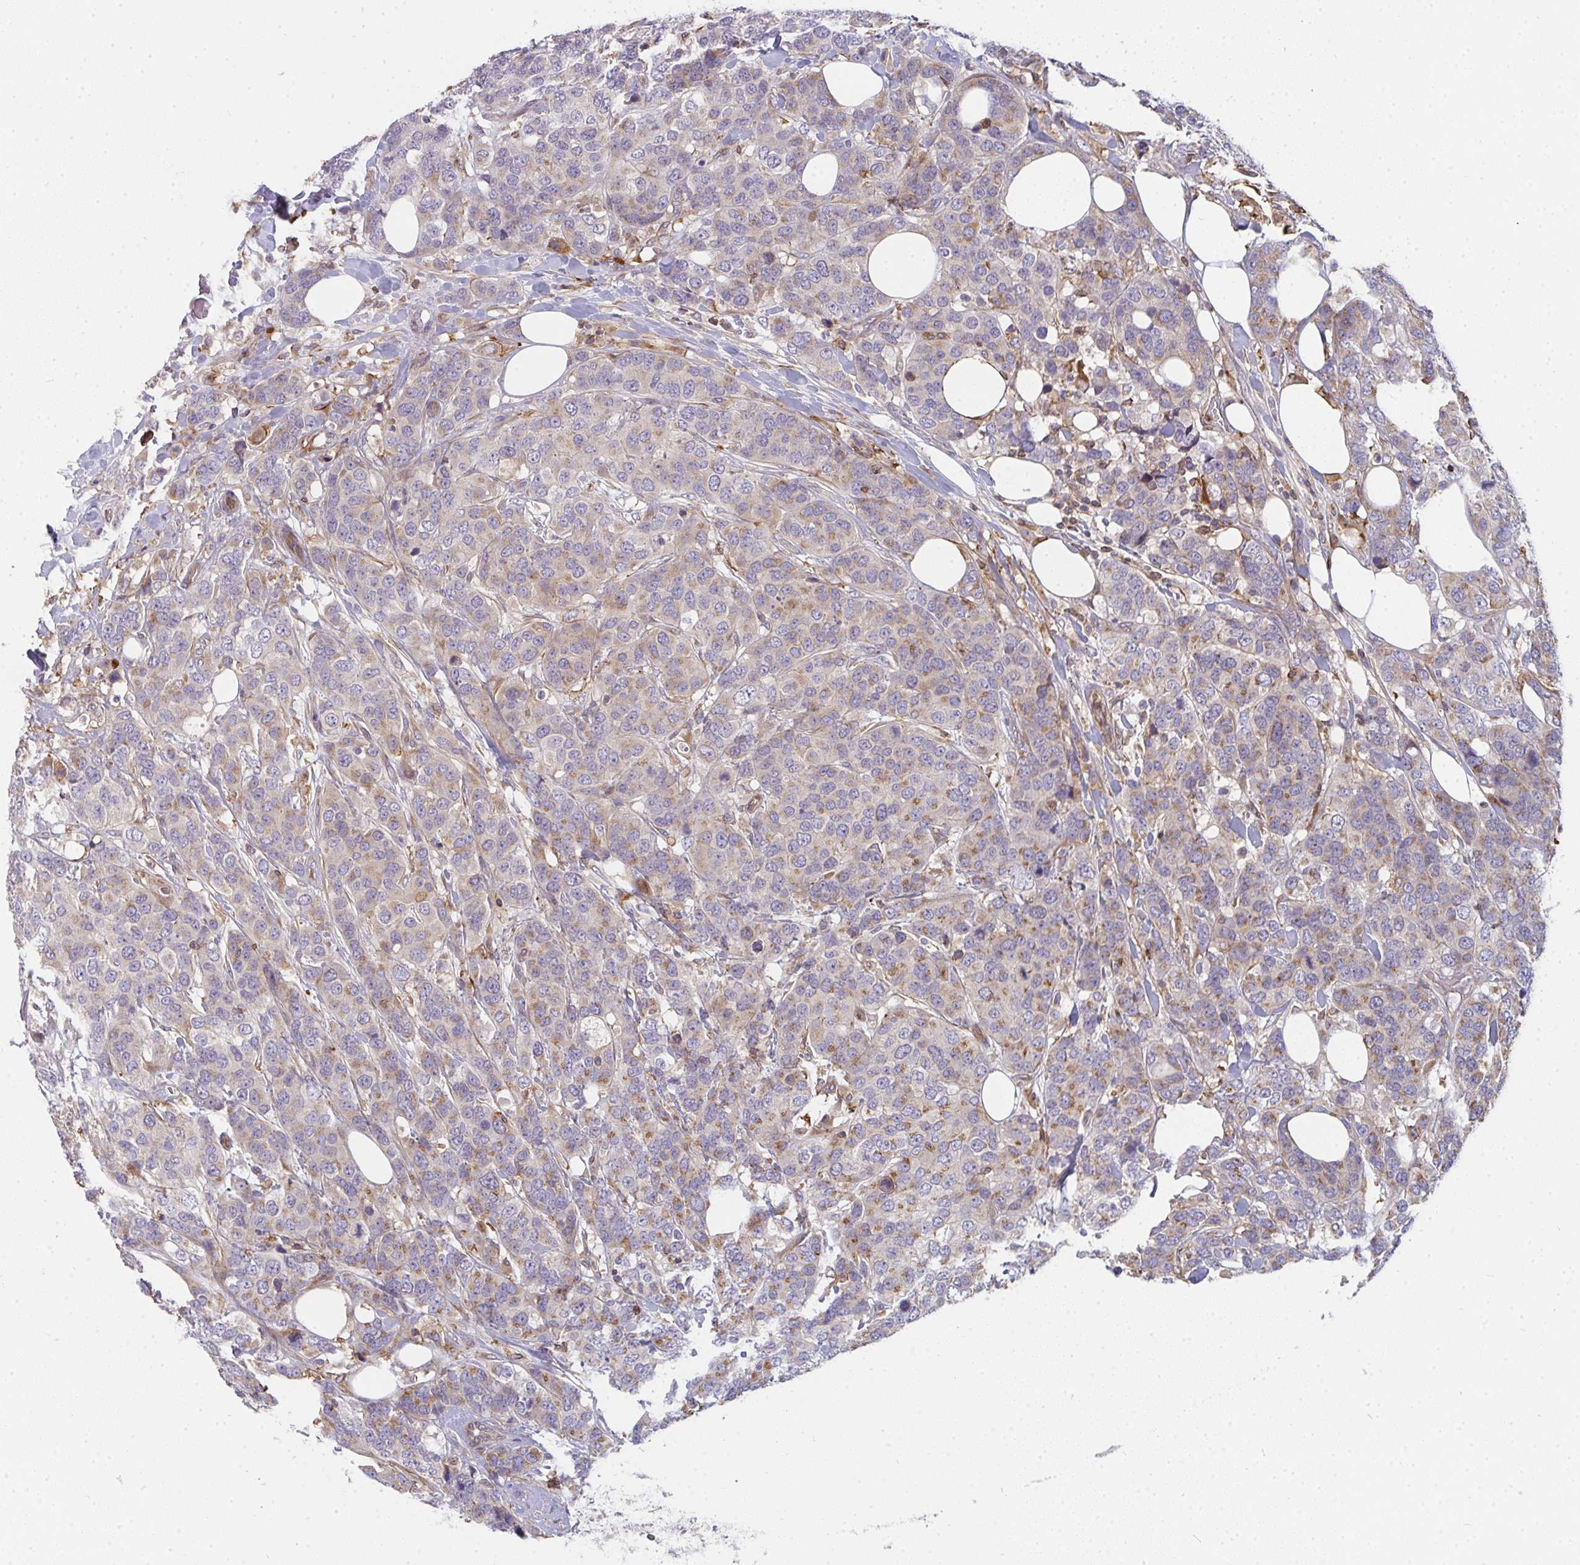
{"staining": {"intensity": "moderate", "quantity": "25%-75%", "location": "cytoplasmic/membranous"}, "tissue": "breast cancer", "cell_type": "Tumor cells", "image_type": "cancer", "snomed": [{"axis": "morphology", "description": "Lobular carcinoma"}, {"axis": "topography", "description": "Breast"}], "caption": "Protein expression analysis of breast cancer shows moderate cytoplasmic/membranous expression in about 25%-75% of tumor cells.", "gene": "CSF3R", "patient": {"sex": "female", "age": 59}}